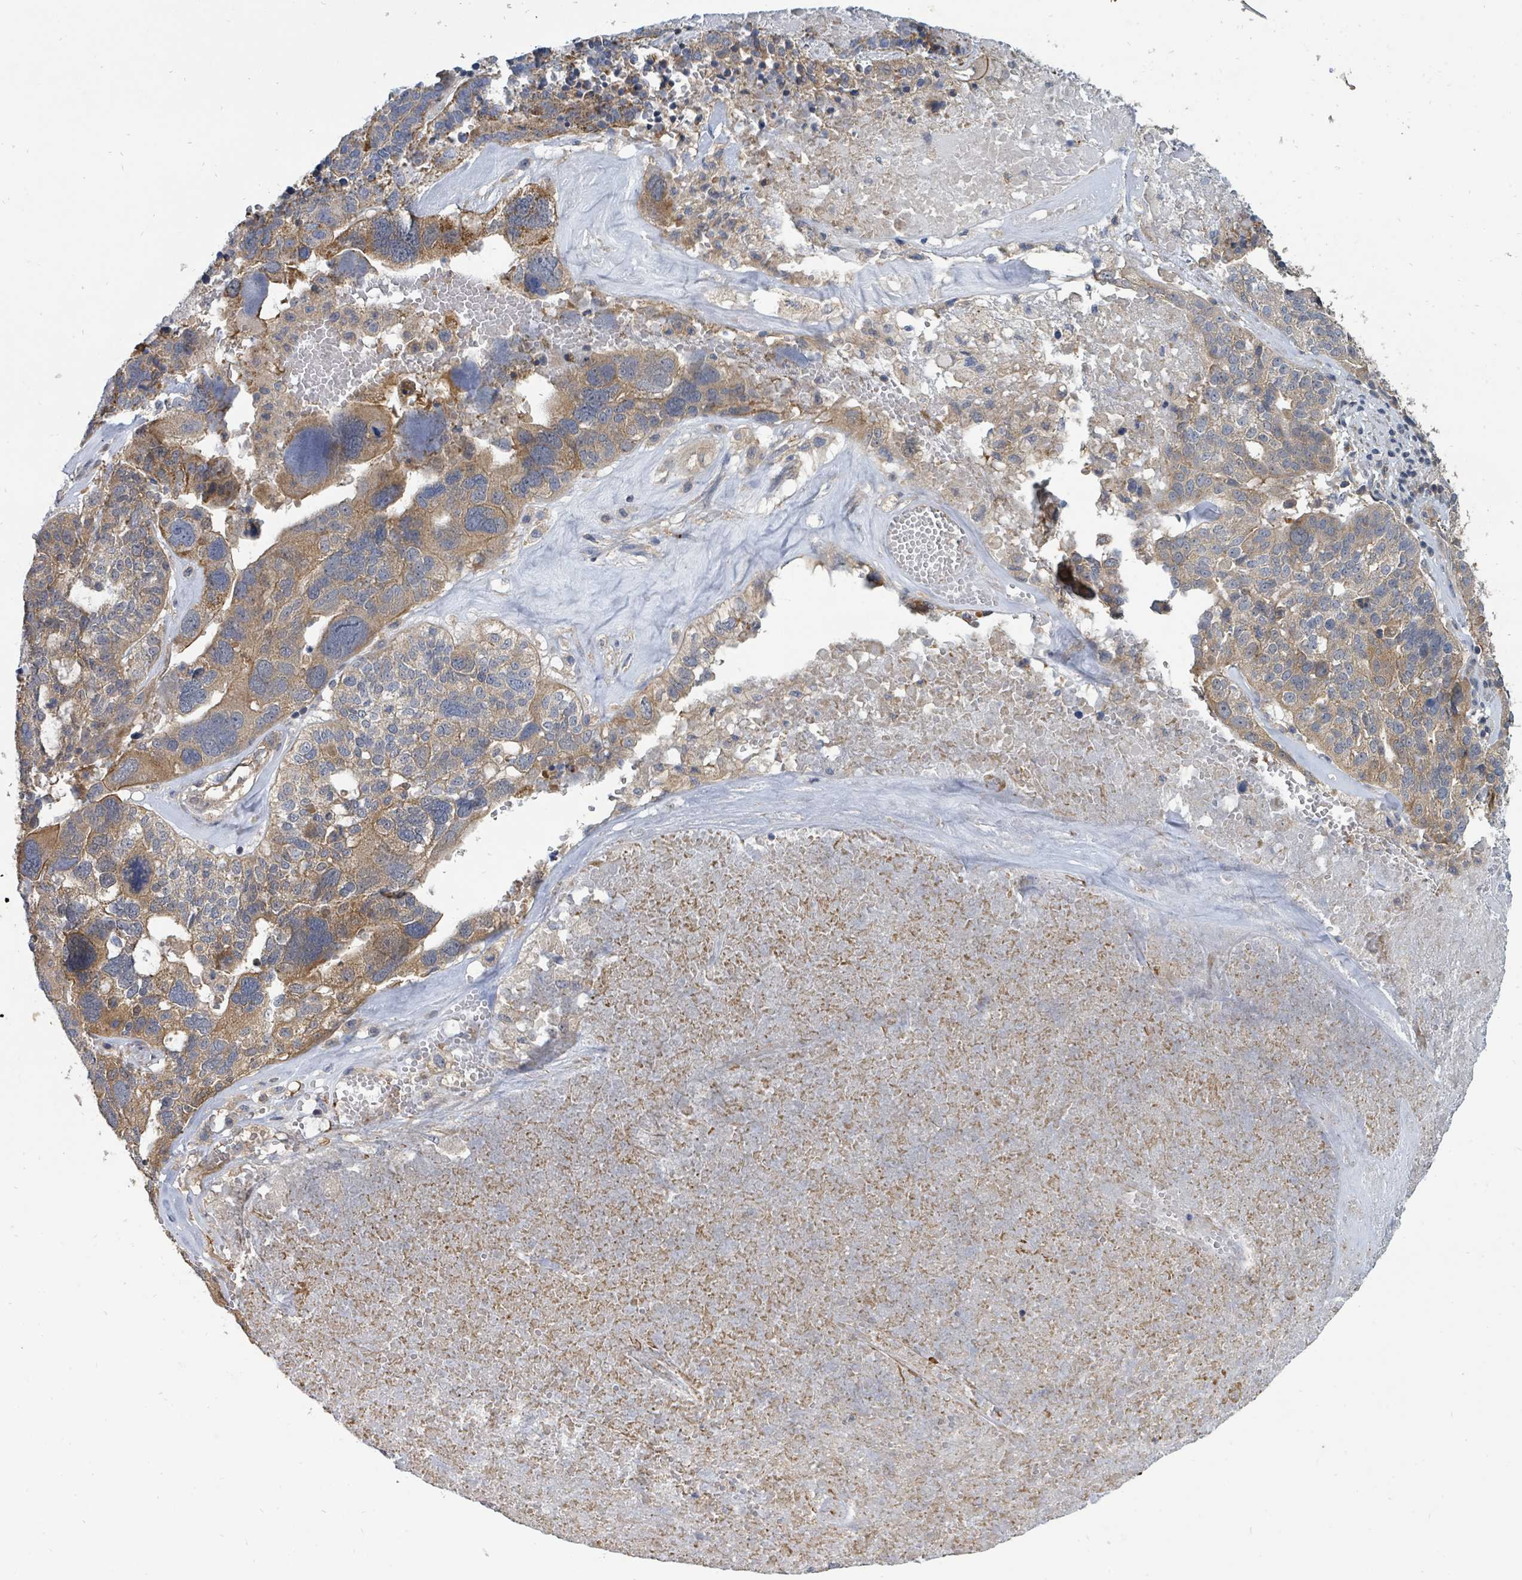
{"staining": {"intensity": "moderate", "quantity": "25%-75%", "location": "cytoplasmic/membranous"}, "tissue": "ovarian cancer", "cell_type": "Tumor cells", "image_type": "cancer", "snomed": [{"axis": "morphology", "description": "Cystadenocarcinoma, serous, NOS"}, {"axis": "topography", "description": "Ovary"}], "caption": "IHC (DAB (3,3'-diaminobenzidine)) staining of human ovarian cancer shows moderate cytoplasmic/membranous protein expression in about 25%-75% of tumor cells.", "gene": "BOLA2B", "patient": {"sex": "female", "age": 59}}